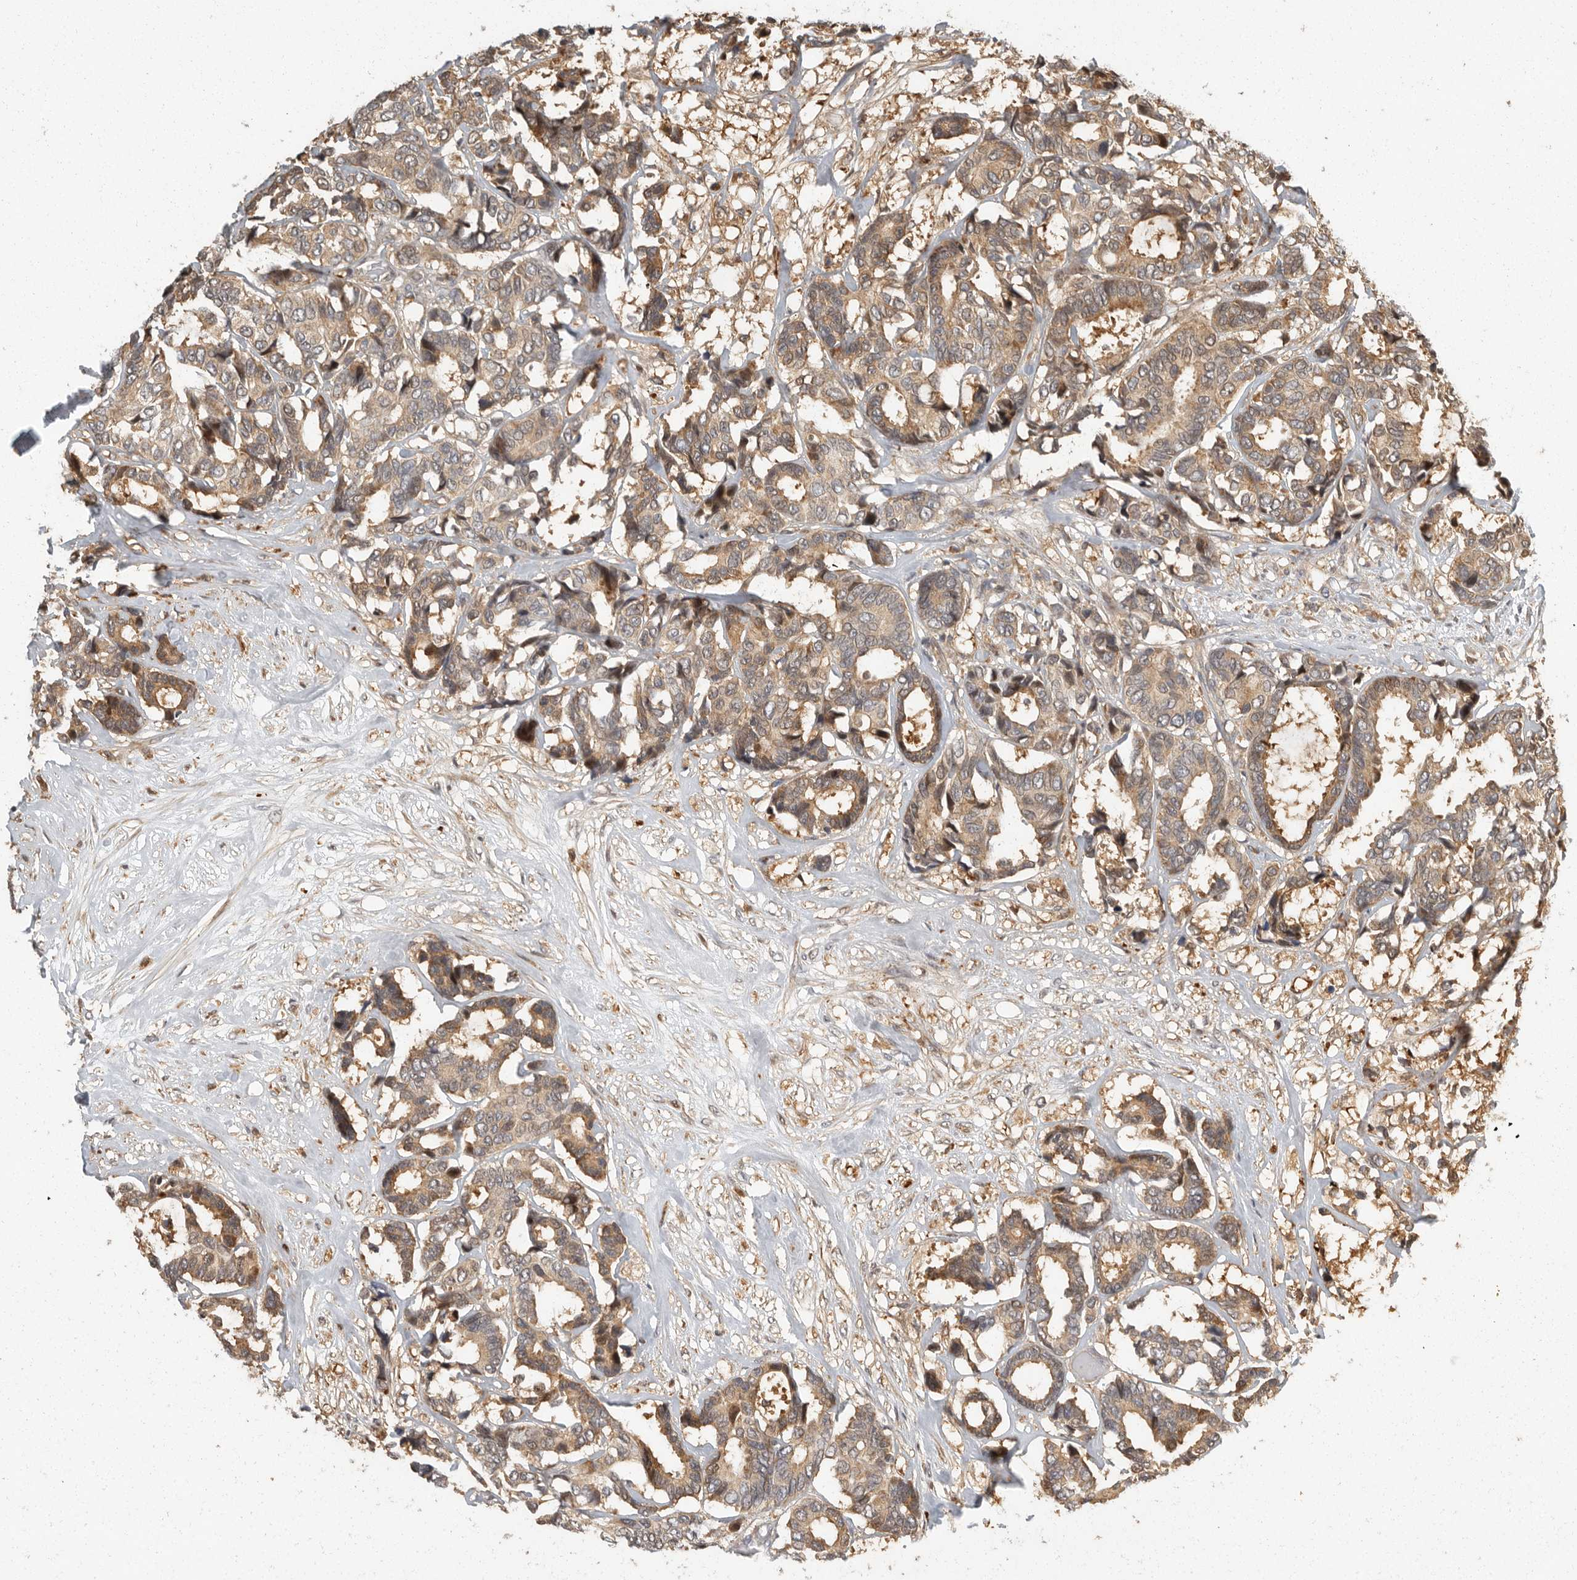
{"staining": {"intensity": "moderate", "quantity": ">75%", "location": "cytoplasmic/membranous,nuclear"}, "tissue": "breast cancer", "cell_type": "Tumor cells", "image_type": "cancer", "snomed": [{"axis": "morphology", "description": "Duct carcinoma"}, {"axis": "topography", "description": "Breast"}], "caption": "This is a histology image of immunohistochemistry (IHC) staining of breast invasive ductal carcinoma, which shows moderate staining in the cytoplasmic/membranous and nuclear of tumor cells.", "gene": "SWT1", "patient": {"sex": "female", "age": 87}}